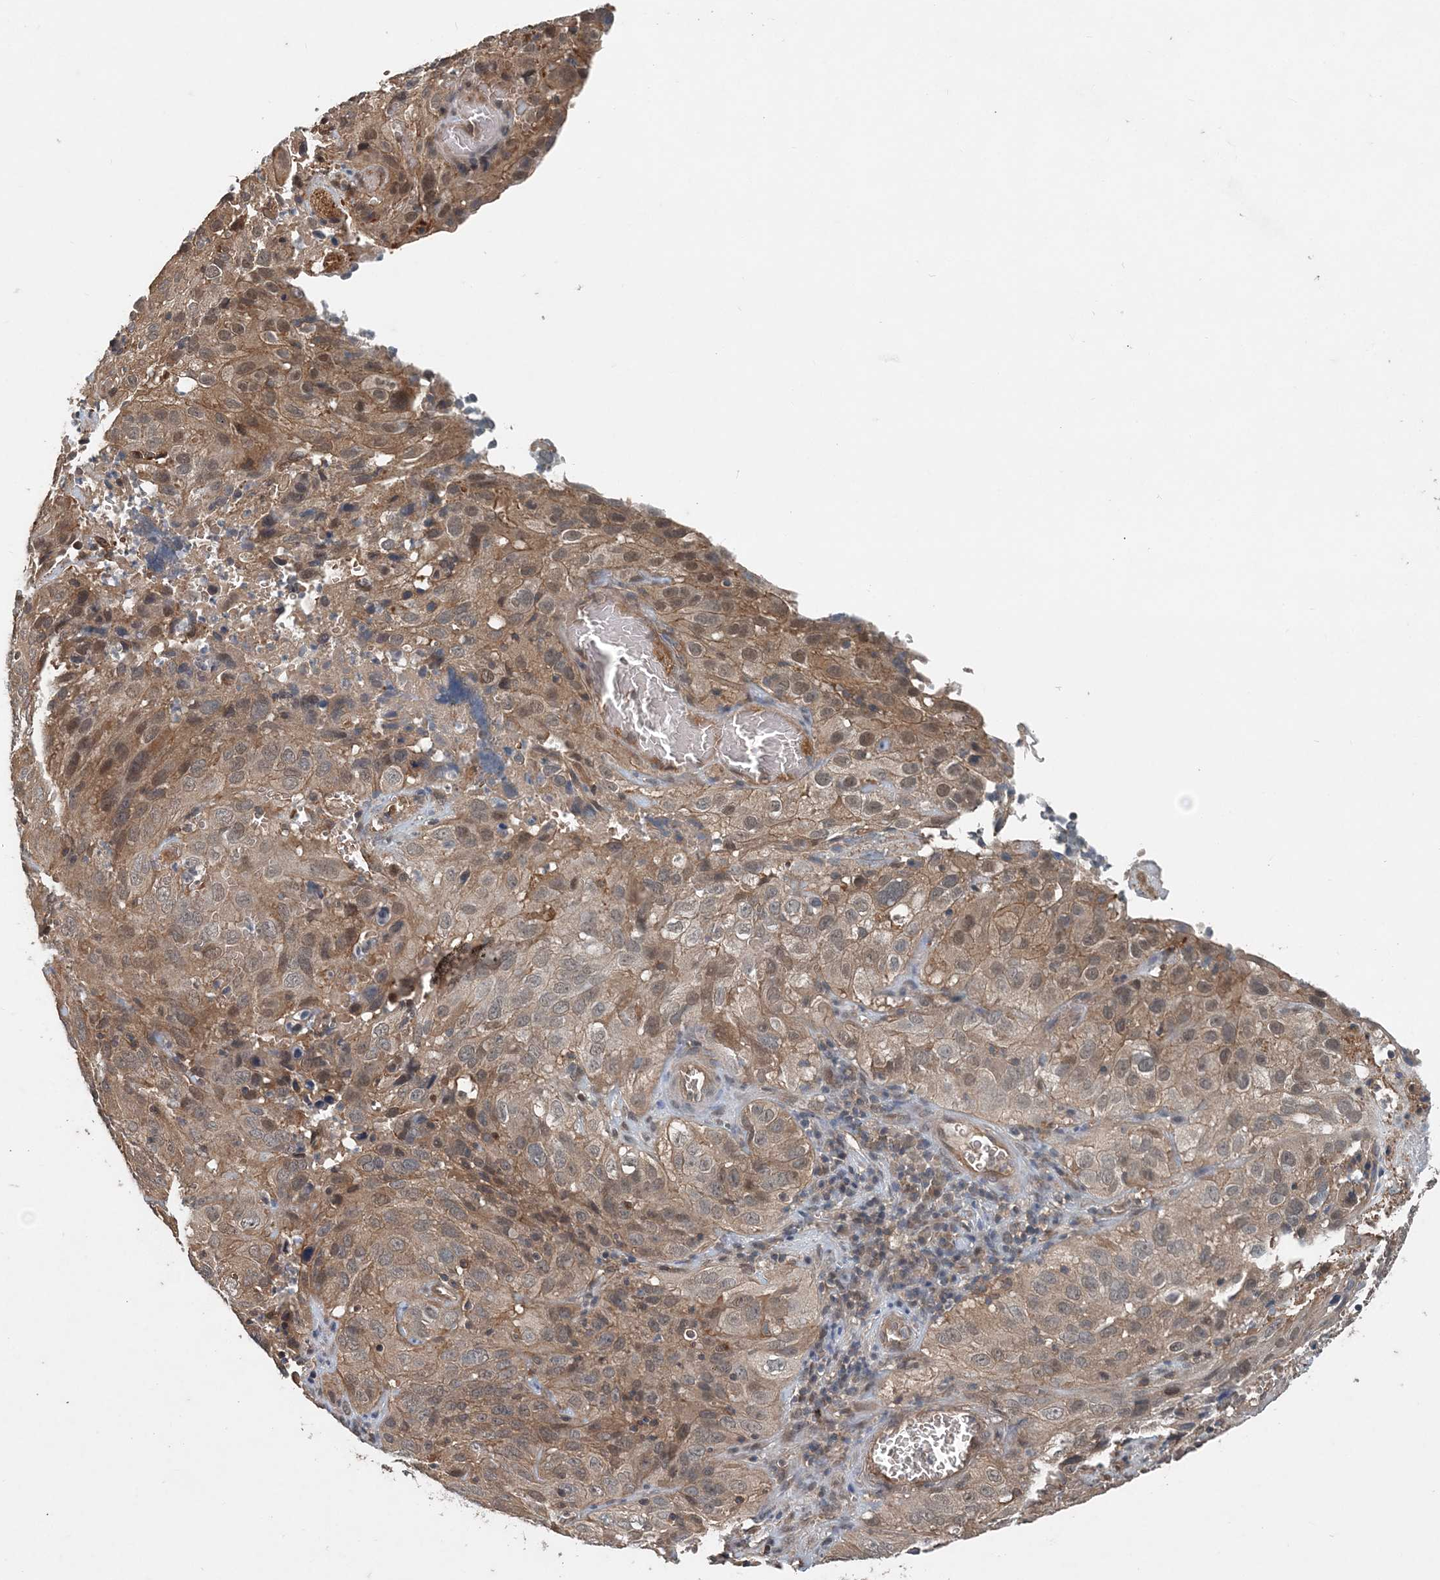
{"staining": {"intensity": "moderate", "quantity": "25%-75%", "location": "cytoplasmic/membranous,nuclear"}, "tissue": "cervical cancer", "cell_type": "Tumor cells", "image_type": "cancer", "snomed": [{"axis": "morphology", "description": "Squamous cell carcinoma, NOS"}, {"axis": "topography", "description": "Cervix"}], "caption": "The immunohistochemical stain highlights moderate cytoplasmic/membranous and nuclear expression in tumor cells of squamous cell carcinoma (cervical) tissue. The staining was performed using DAB (3,3'-diaminobenzidine) to visualize the protein expression in brown, while the nuclei were stained in blue with hematoxylin (Magnification: 20x).", "gene": "SMPD3", "patient": {"sex": "female", "age": 32}}